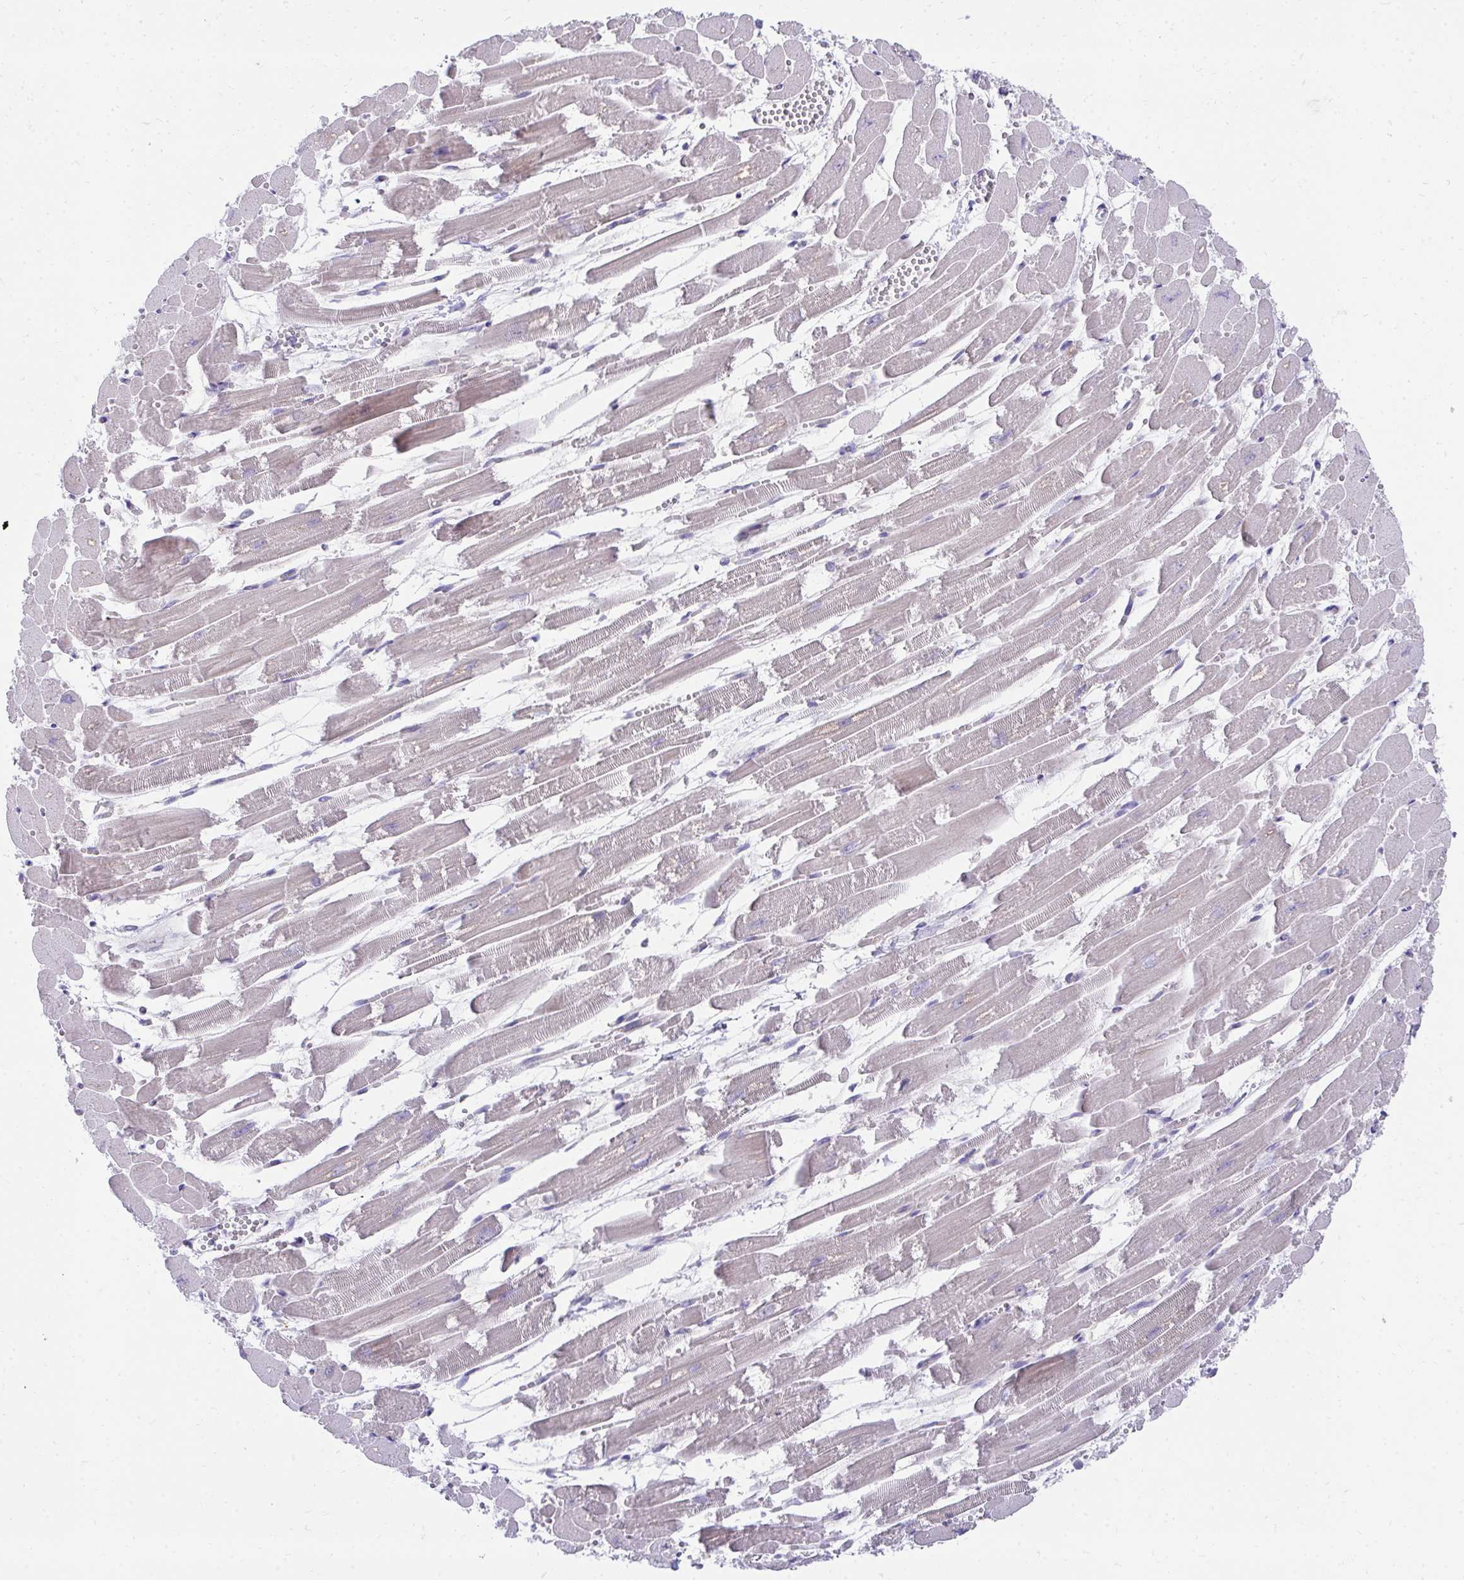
{"staining": {"intensity": "moderate", "quantity": "<25%", "location": "cytoplasmic/membranous"}, "tissue": "heart muscle", "cell_type": "Cardiomyocytes", "image_type": "normal", "snomed": [{"axis": "morphology", "description": "Normal tissue, NOS"}, {"axis": "topography", "description": "Heart"}], "caption": "Heart muscle stained with DAB (3,3'-diaminobenzidine) immunohistochemistry (IHC) reveals low levels of moderate cytoplasmic/membranous positivity in approximately <25% of cardiomyocytes. The staining was performed using DAB (3,3'-diaminobenzidine), with brown indicating positive protein expression. Nuclei are stained blue with hematoxylin.", "gene": "PRRG3", "patient": {"sex": "female", "age": 52}}